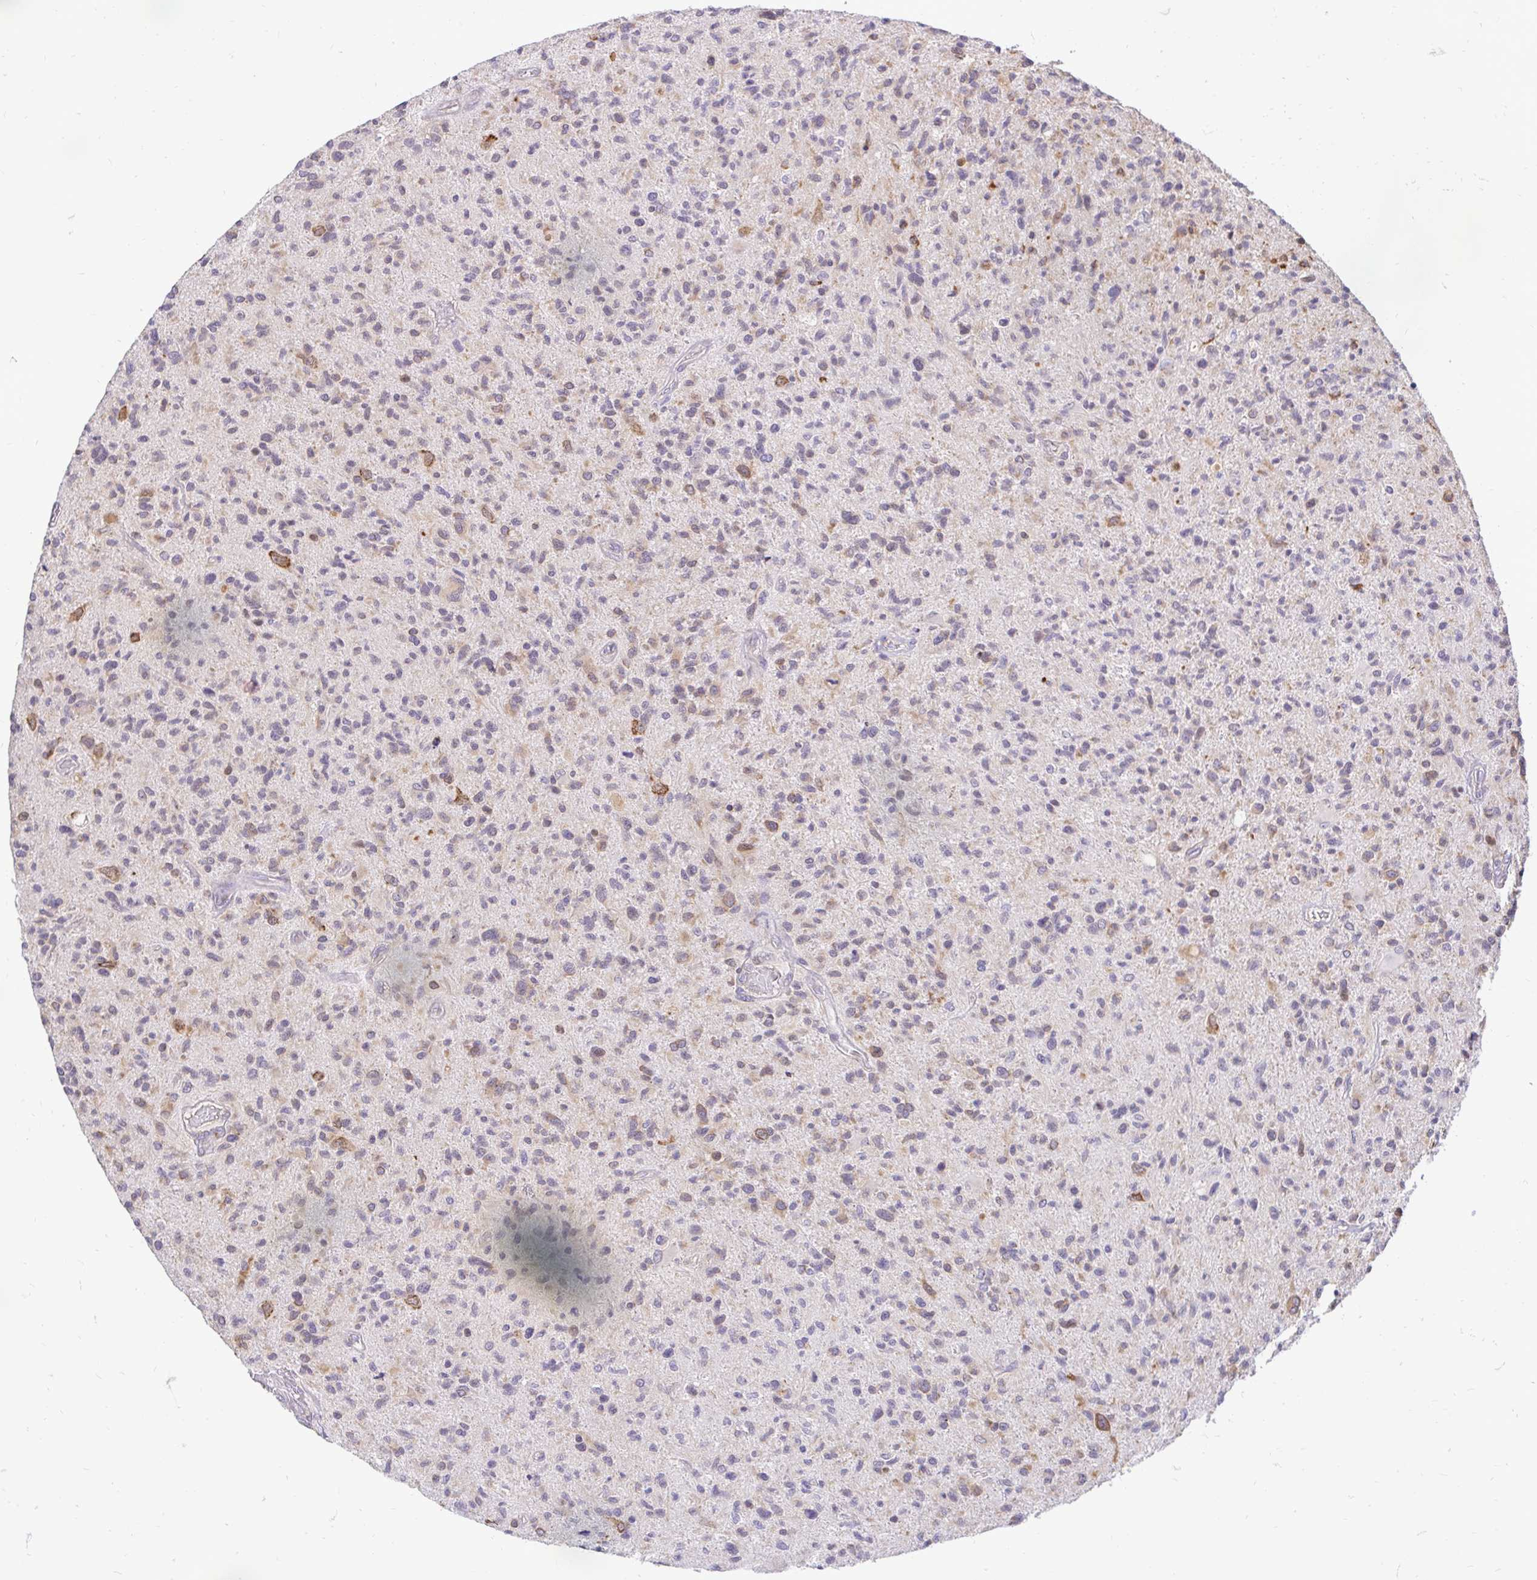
{"staining": {"intensity": "weak", "quantity": "<25%", "location": "cytoplasmic/membranous"}, "tissue": "glioma", "cell_type": "Tumor cells", "image_type": "cancer", "snomed": [{"axis": "morphology", "description": "Glioma, malignant, High grade"}, {"axis": "topography", "description": "Brain"}], "caption": "An image of glioma stained for a protein reveals no brown staining in tumor cells. (DAB IHC visualized using brightfield microscopy, high magnification).", "gene": "NAALAD2", "patient": {"sex": "female", "age": 70}}